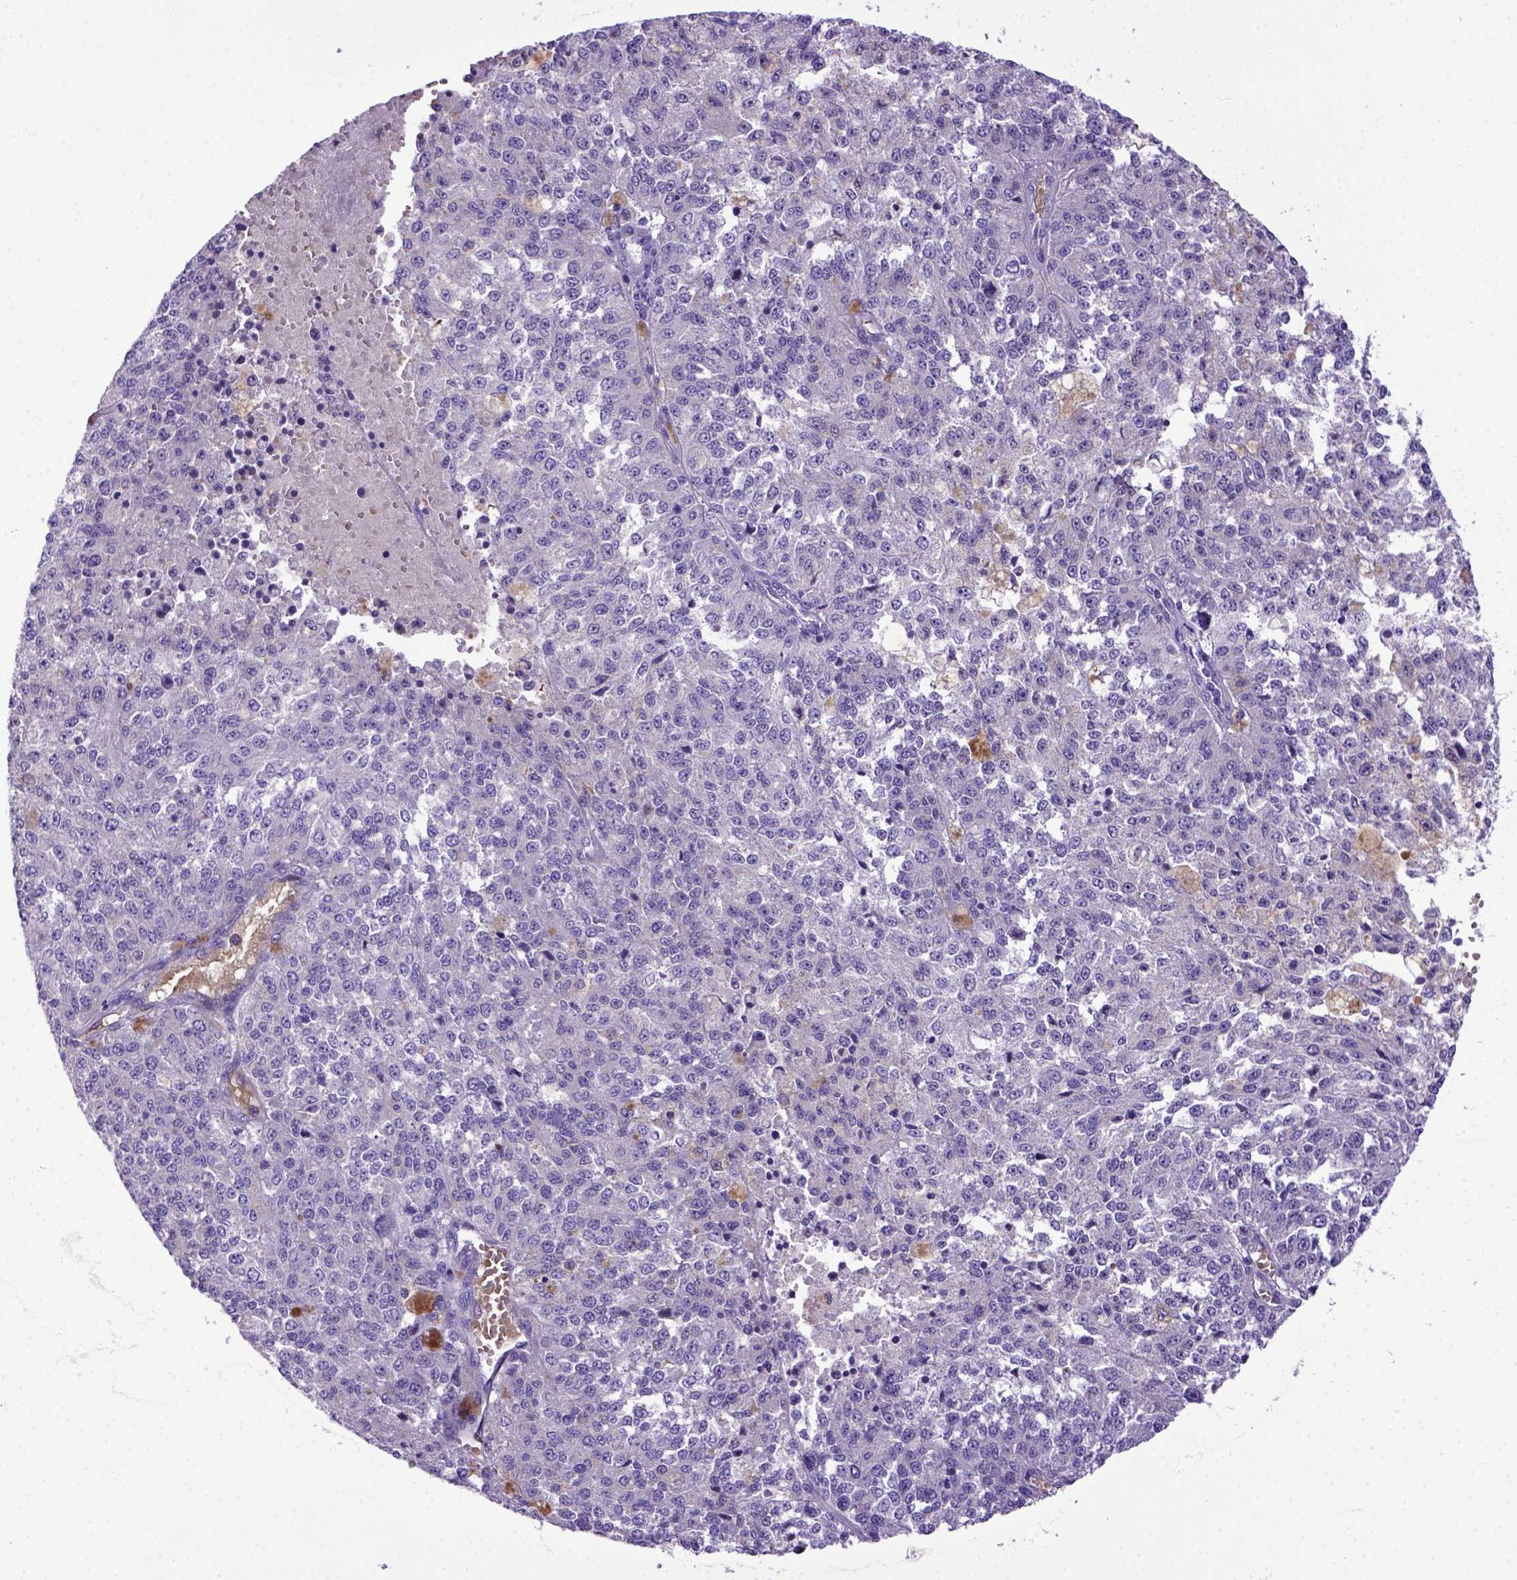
{"staining": {"intensity": "negative", "quantity": "none", "location": "none"}, "tissue": "melanoma", "cell_type": "Tumor cells", "image_type": "cancer", "snomed": [{"axis": "morphology", "description": "Malignant melanoma, Metastatic site"}, {"axis": "topography", "description": "Lymph node"}], "caption": "Histopathology image shows no significant protein staining in tumor cells of malignant melanoma (metastatic site).", "gene": "ADAM12", "patient": {"sex": "female", "age": 64}}